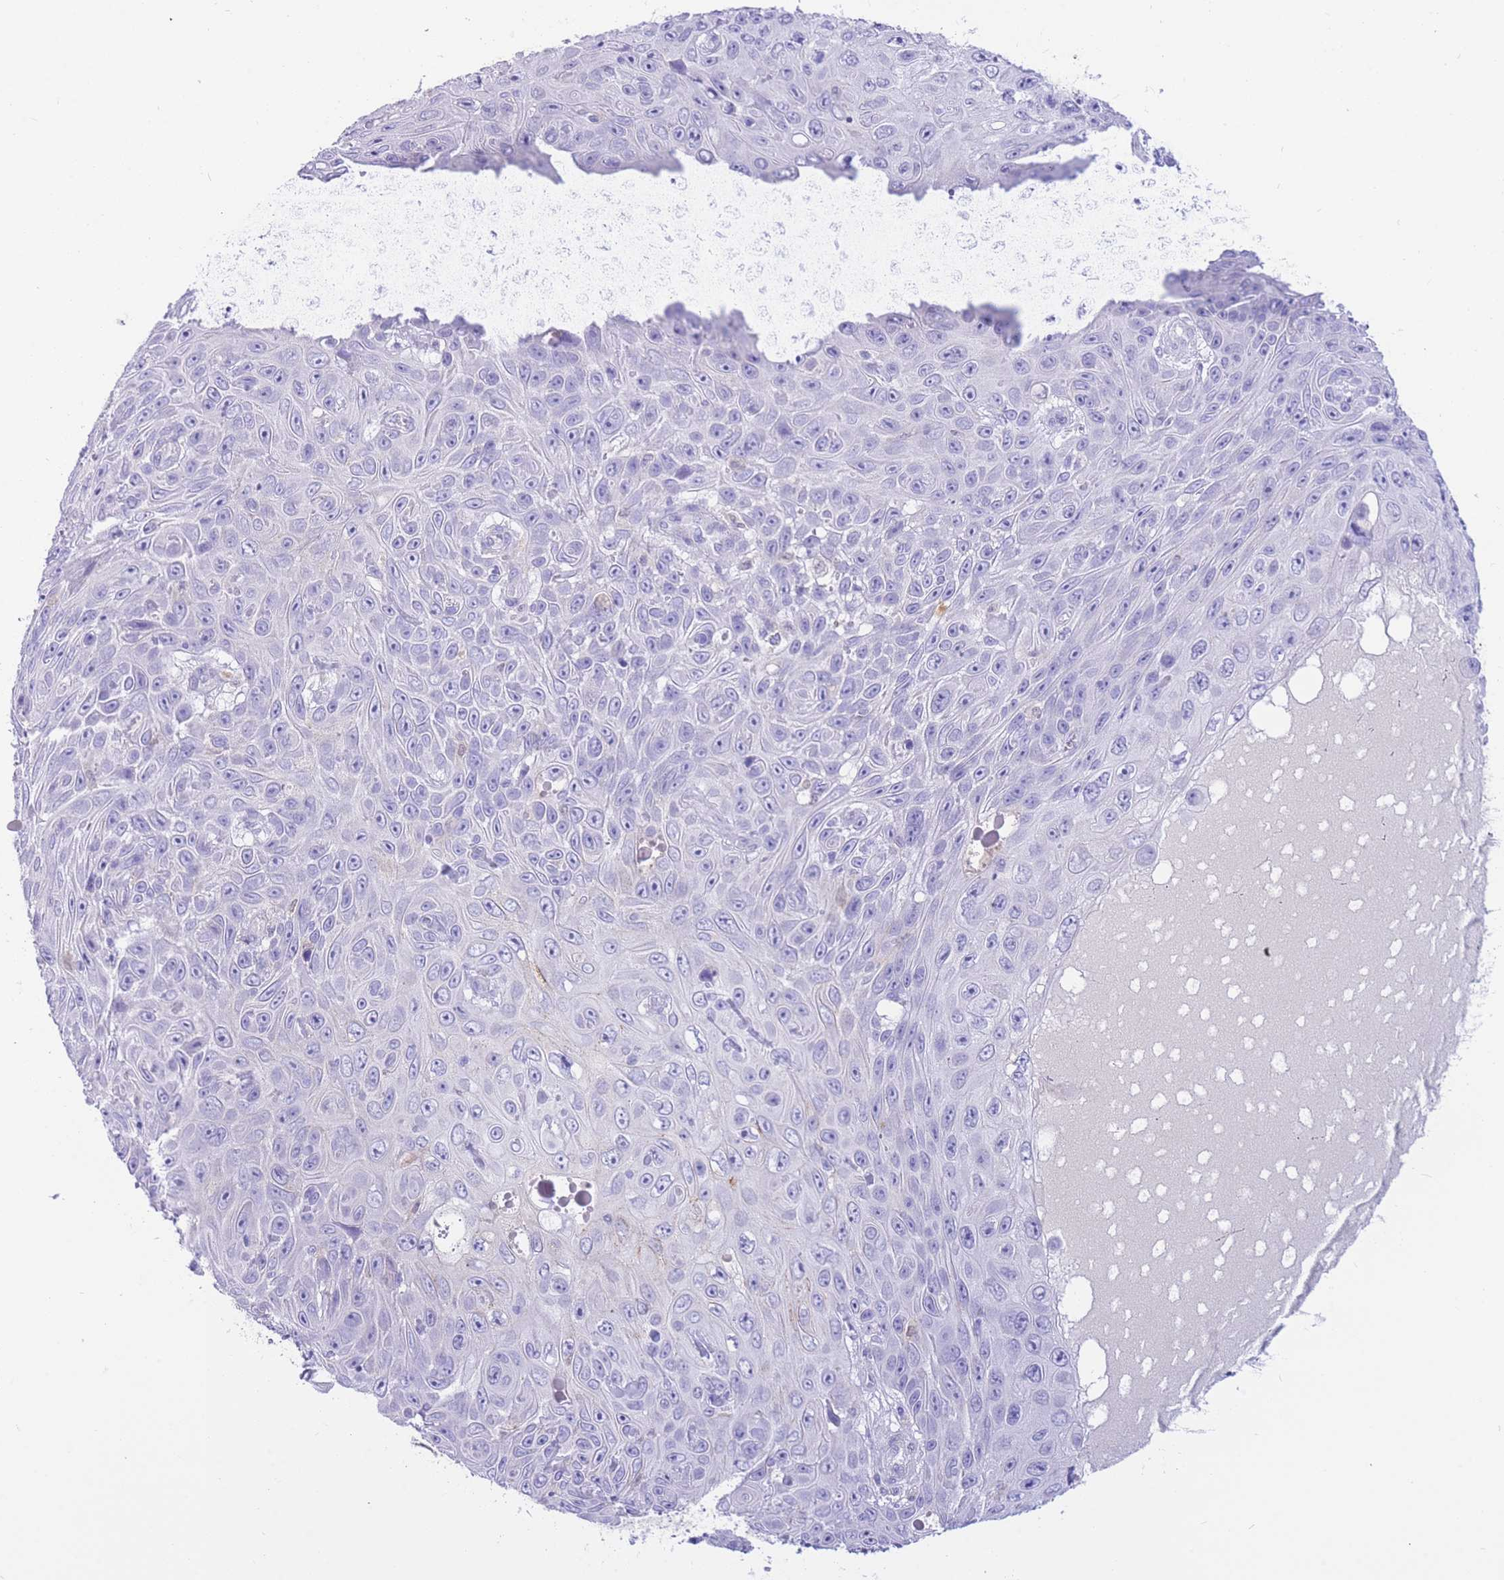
{"staining": {"intensity": "negative", "quantity": "none", "location": "none"}, "tissue": "skin cancer", "cell_type": "Tumor cells", "image_type": "cancer", "snomed": [{"axis": "morphology", "description": "Squamous cell carcinoma, NOS"}, {"axis": "topography", "description": "Skin"}], "caption": "Immunohistochemical staining of skin squamous cell carcinoma shows no significant staining in tumor cells.", "gene": "SULT1A1", "patient": {"sex": "male", "age": 82}}